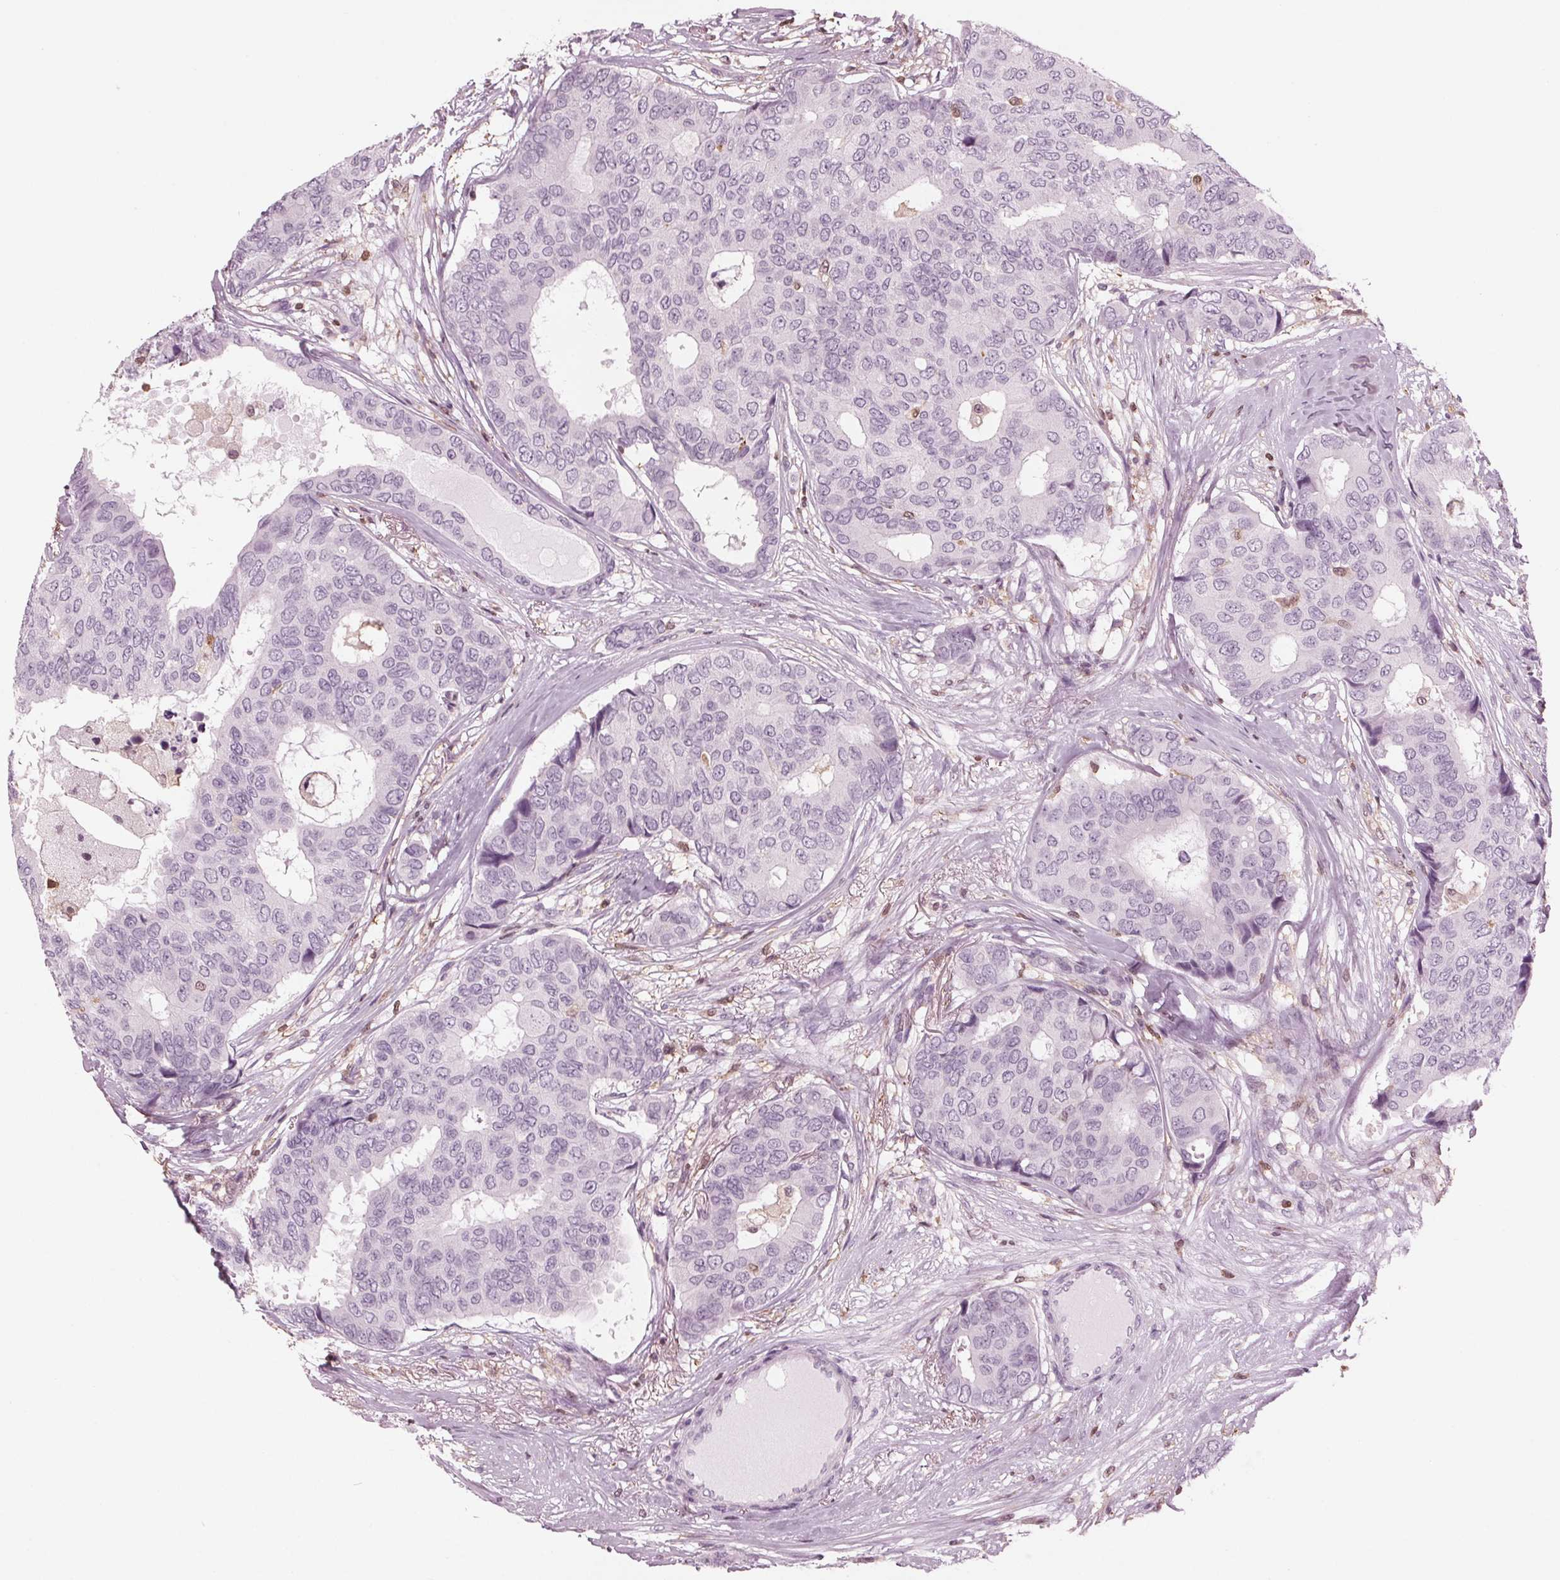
{"staining": {"intensity": "negative", "quantity": "none", "location": "none"}, "tissue": "breast cancer", "cell_type": "Tumor cells", "image_type": "cancer", "snomed": [{"axis": "morphology", "description": "Duct carcinoma"}, {"axis": "topography", "description": "Breast"}], "caption": "Tumor cells show no significant protein expression in intraductal carcinoma (breast).", "gene": "BTLA", "patient": {"sex": "female", "age": 75}}